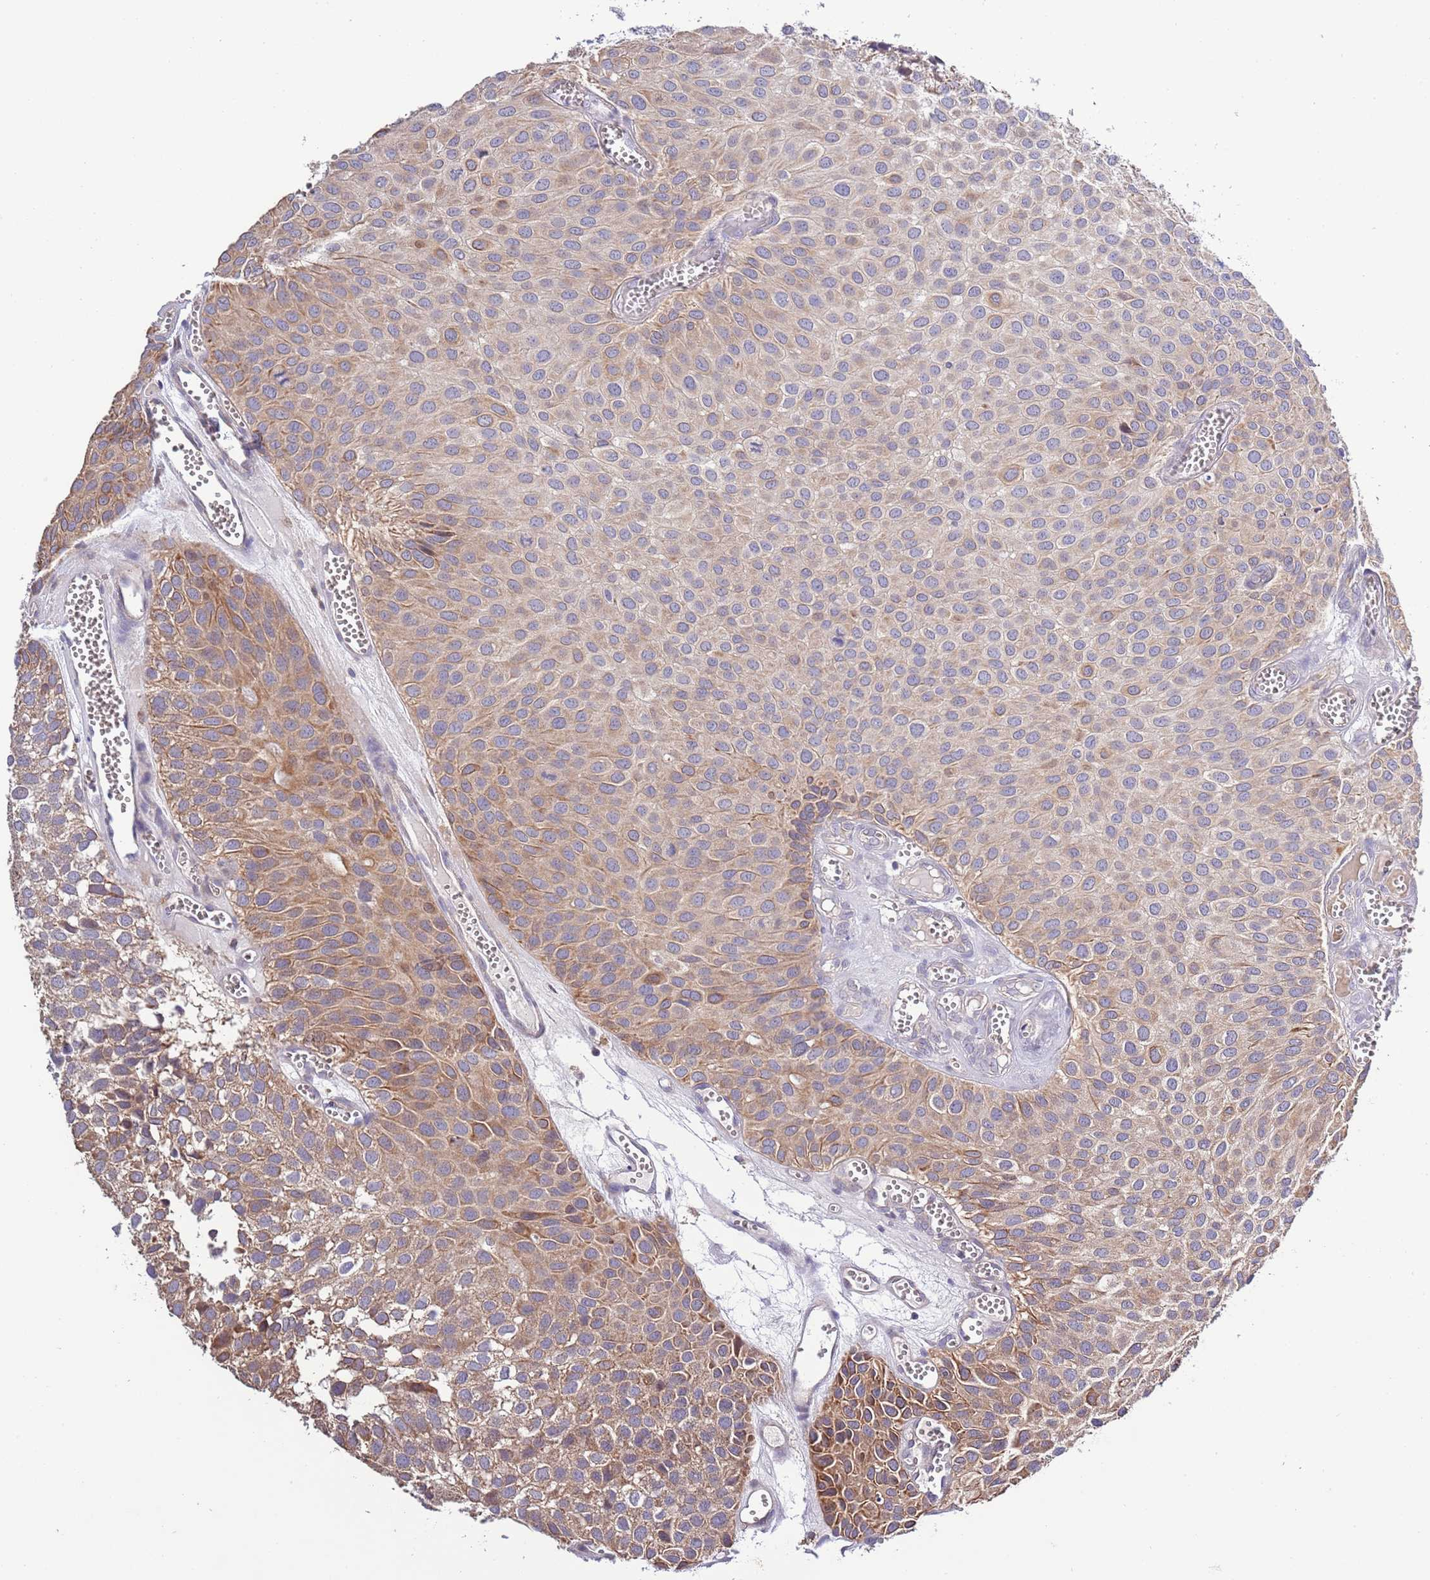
{"staining": {"intensity": "moderate", "quantity": ">75%", "location": "cytoplasmic/membranous"}, "tissue": "urothelial cancer", "cell_type": "Tumor cells", "image_type": "cancer", "snomed": [{"axis": "morphology", "description": "Urothelial carcinoma, Low grade"}, {"axis": "topography", "description": "Urinary bladder"}], "caption": "Approximately >75% of tumor cells in urothelial carcinoma (low-grade) reveal moderate cytoplasmic/membranous protein expression as visualized by brown immunohistochemical staining.", "gene": "LIPJ", "patient": {"sex": "male", "age": 88}}